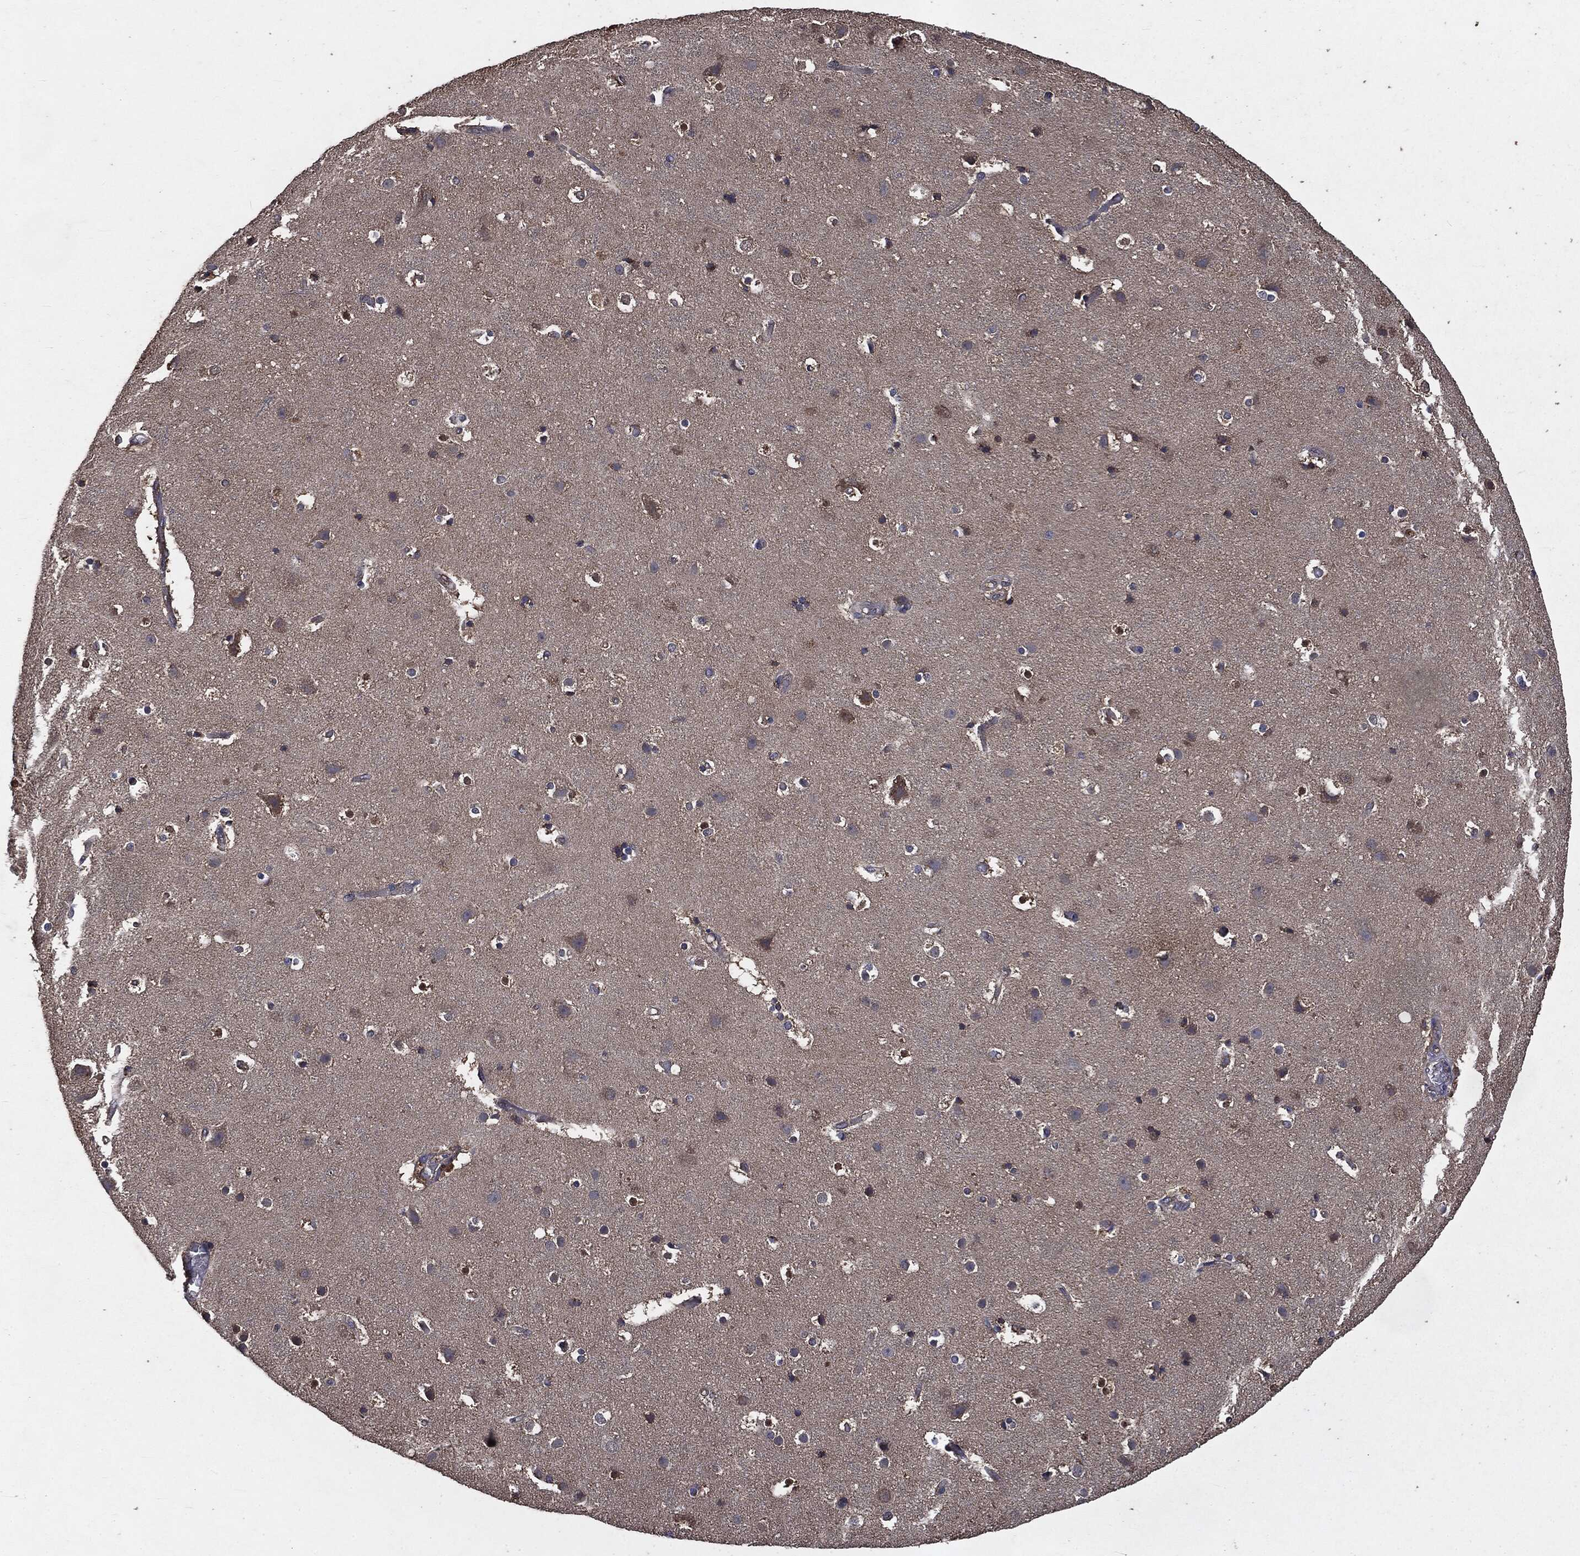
{"staining": {"intensity": "negative", "quantity": "none", "location": "none"}, "tissue": "cerebral cortex", "cell_type": "Endothelial cells", "image_type": "normal", "snomed": [{"axis": "morphology", "description": "Normal tissue, NOS"}, {"axis": "topography", "description": "Cerebral cortex"}], "caption": "There is no significant staining in endothelial cells of cerebral cortex. (DAB immunohistochemistry visualized using brightfield microscopy, high magnification).", "gene": "MAPK6", "patient": {"sex": "female", "age": 52}}